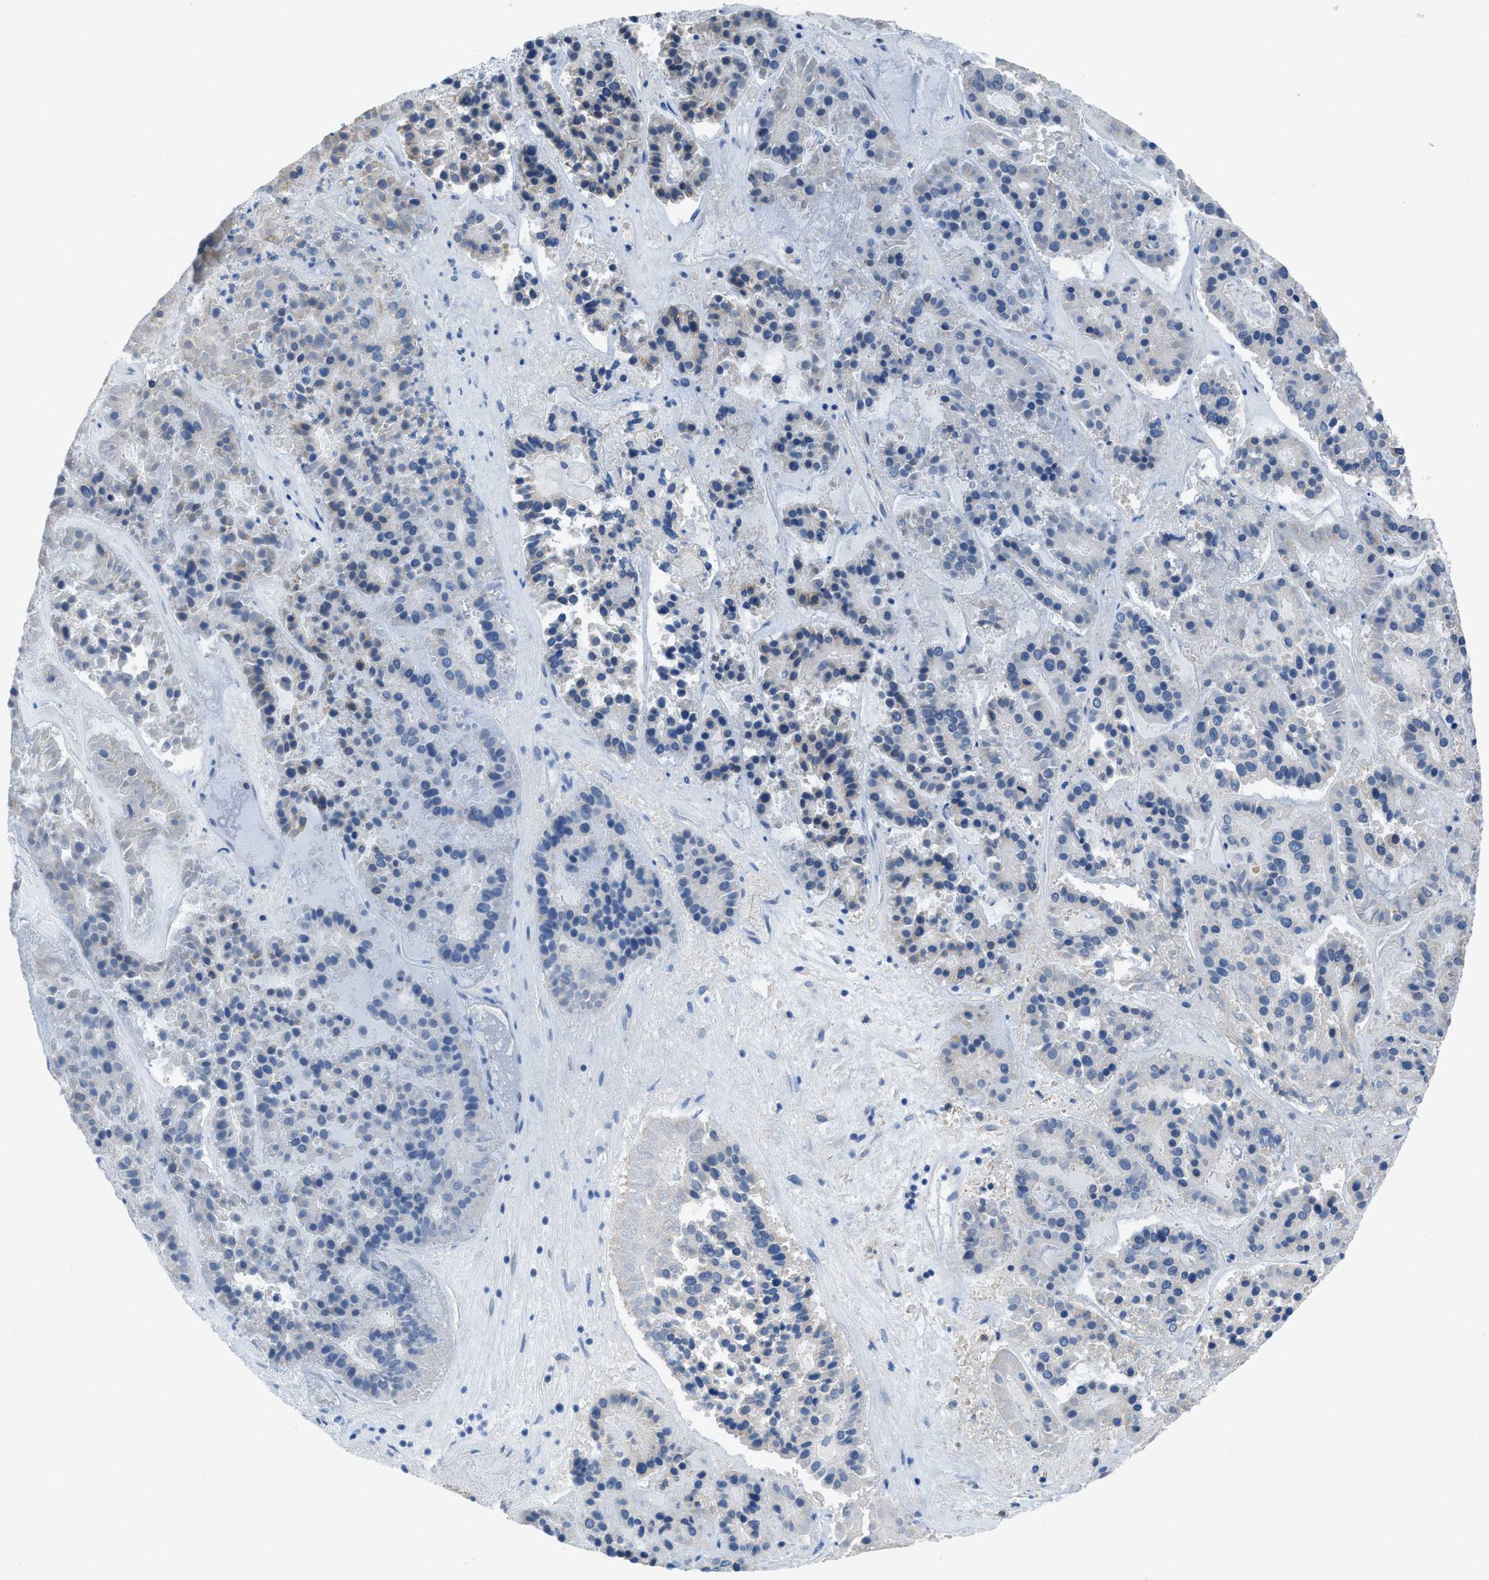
{"staining": {"intensity": "negative", "quantity": "none", "location": "none"}, "tissue": "pancreatic cancer", "cell_type": "Tumor cells", "image_type": "cancer", "snomed": [{"axis": "morphology", "description": "Adenocarcinoma, NOS"}, {"axis": "topography", "description": "Pancreas"}], "caption": "There is no significant staining in tumor cells of pancreatic cancer.", "gene": "DOLPP1", "patient": {"sex": "male", "age": 50}}